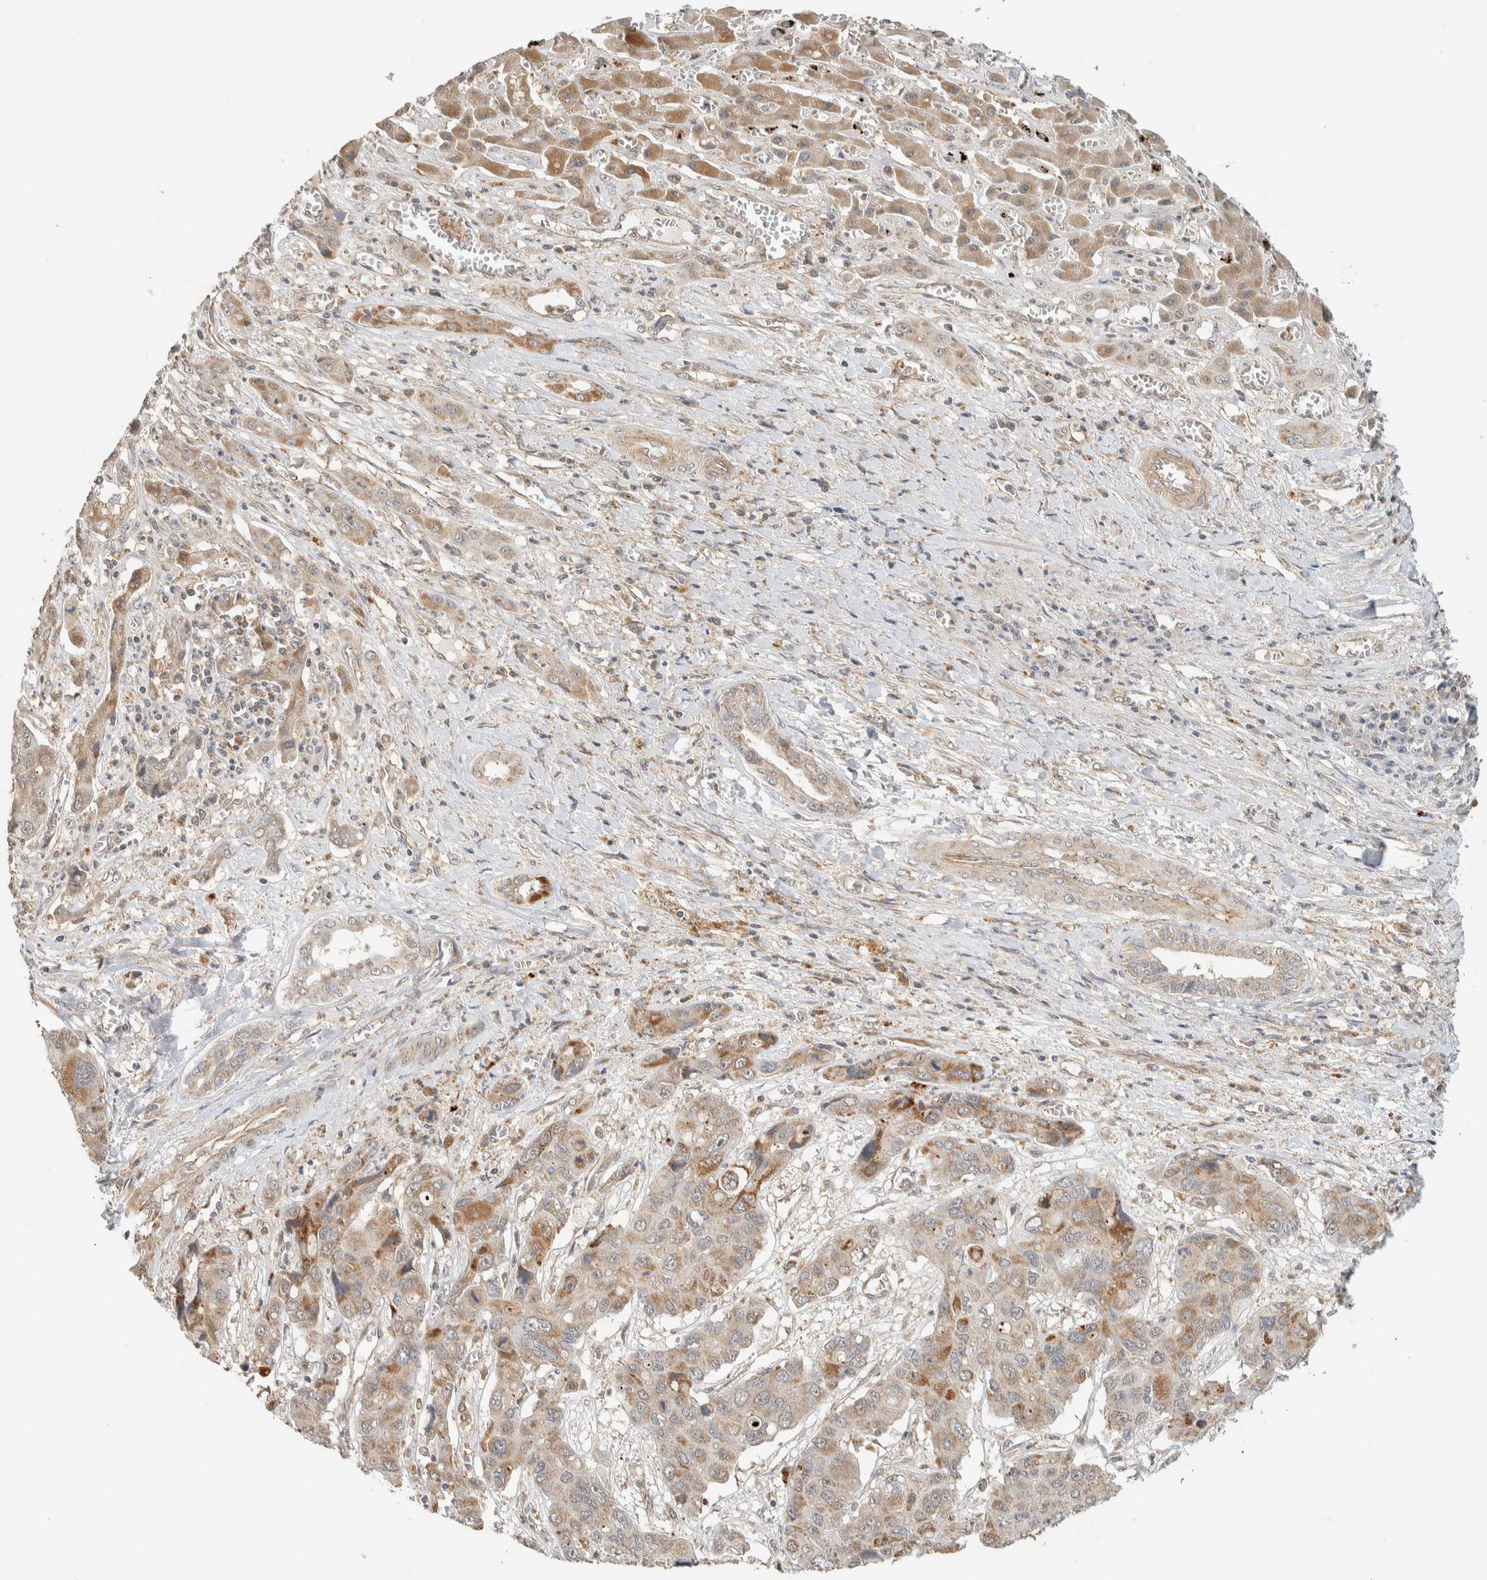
{"staining": {"intensity": "weak", "quantity": ">75%", "location": "cytoplasmic/membranous"}, "tissue": "liver cancer", "cell_type": "Tumor cells", "image_type": "cancer", "snomed": [{"axis": "morphology", "description": "Cholangiocarcinoma"}, {"axis": "topography", "description": "Liver"}], "caption": "A brown stain highlights weak cytoplasmic/membranous staining of a protein in human cholangiocarcinoma (liver) tumor cells. The staining is performed using DAB (3,3'-diaminobenzidine) brown chromogen to label protein expression. The nuclei are counter-stained blue using hematoxylin.", "gene": "PDE7B", "patient": {"sex": "male", "age": 67}}